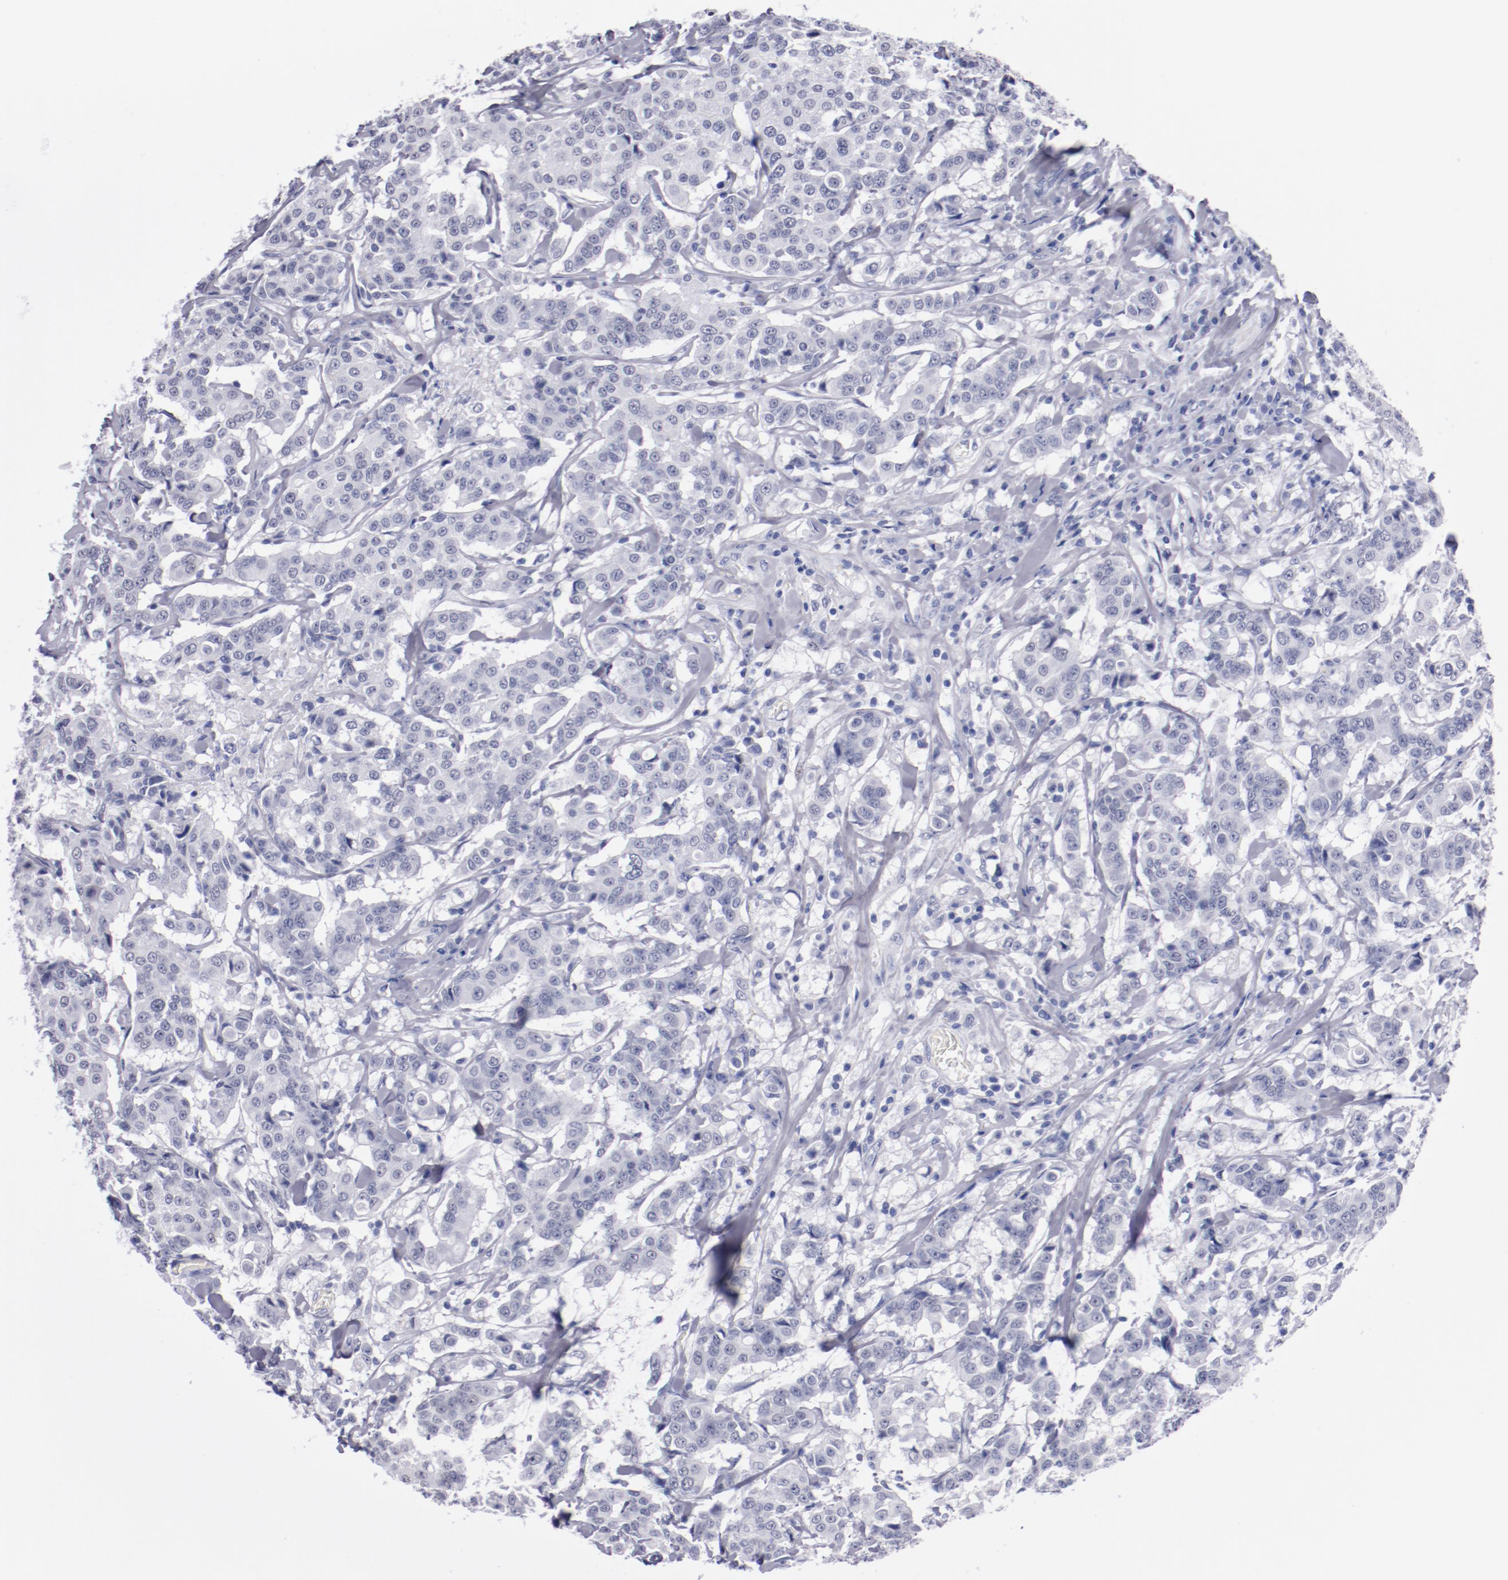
{"staining": {"intensity": "negative", "quantity": "none", "location": "none"}, "tissue": "breast cancer", "cell_type": "Tumor cells", "image_type": "cancer", "snomed": [{"axis": "morphology", "description": "Duct carcinoma"}, {"axis": "topography", "description": "Breast"}], "caption": "The immunohistochemistry photomicrograph has no significant expression in tumor cells of invasive ductal carcinoma (breast) tissue.", "gene": "HNF1B", "patient": {"sex": "female", "age": 27}}